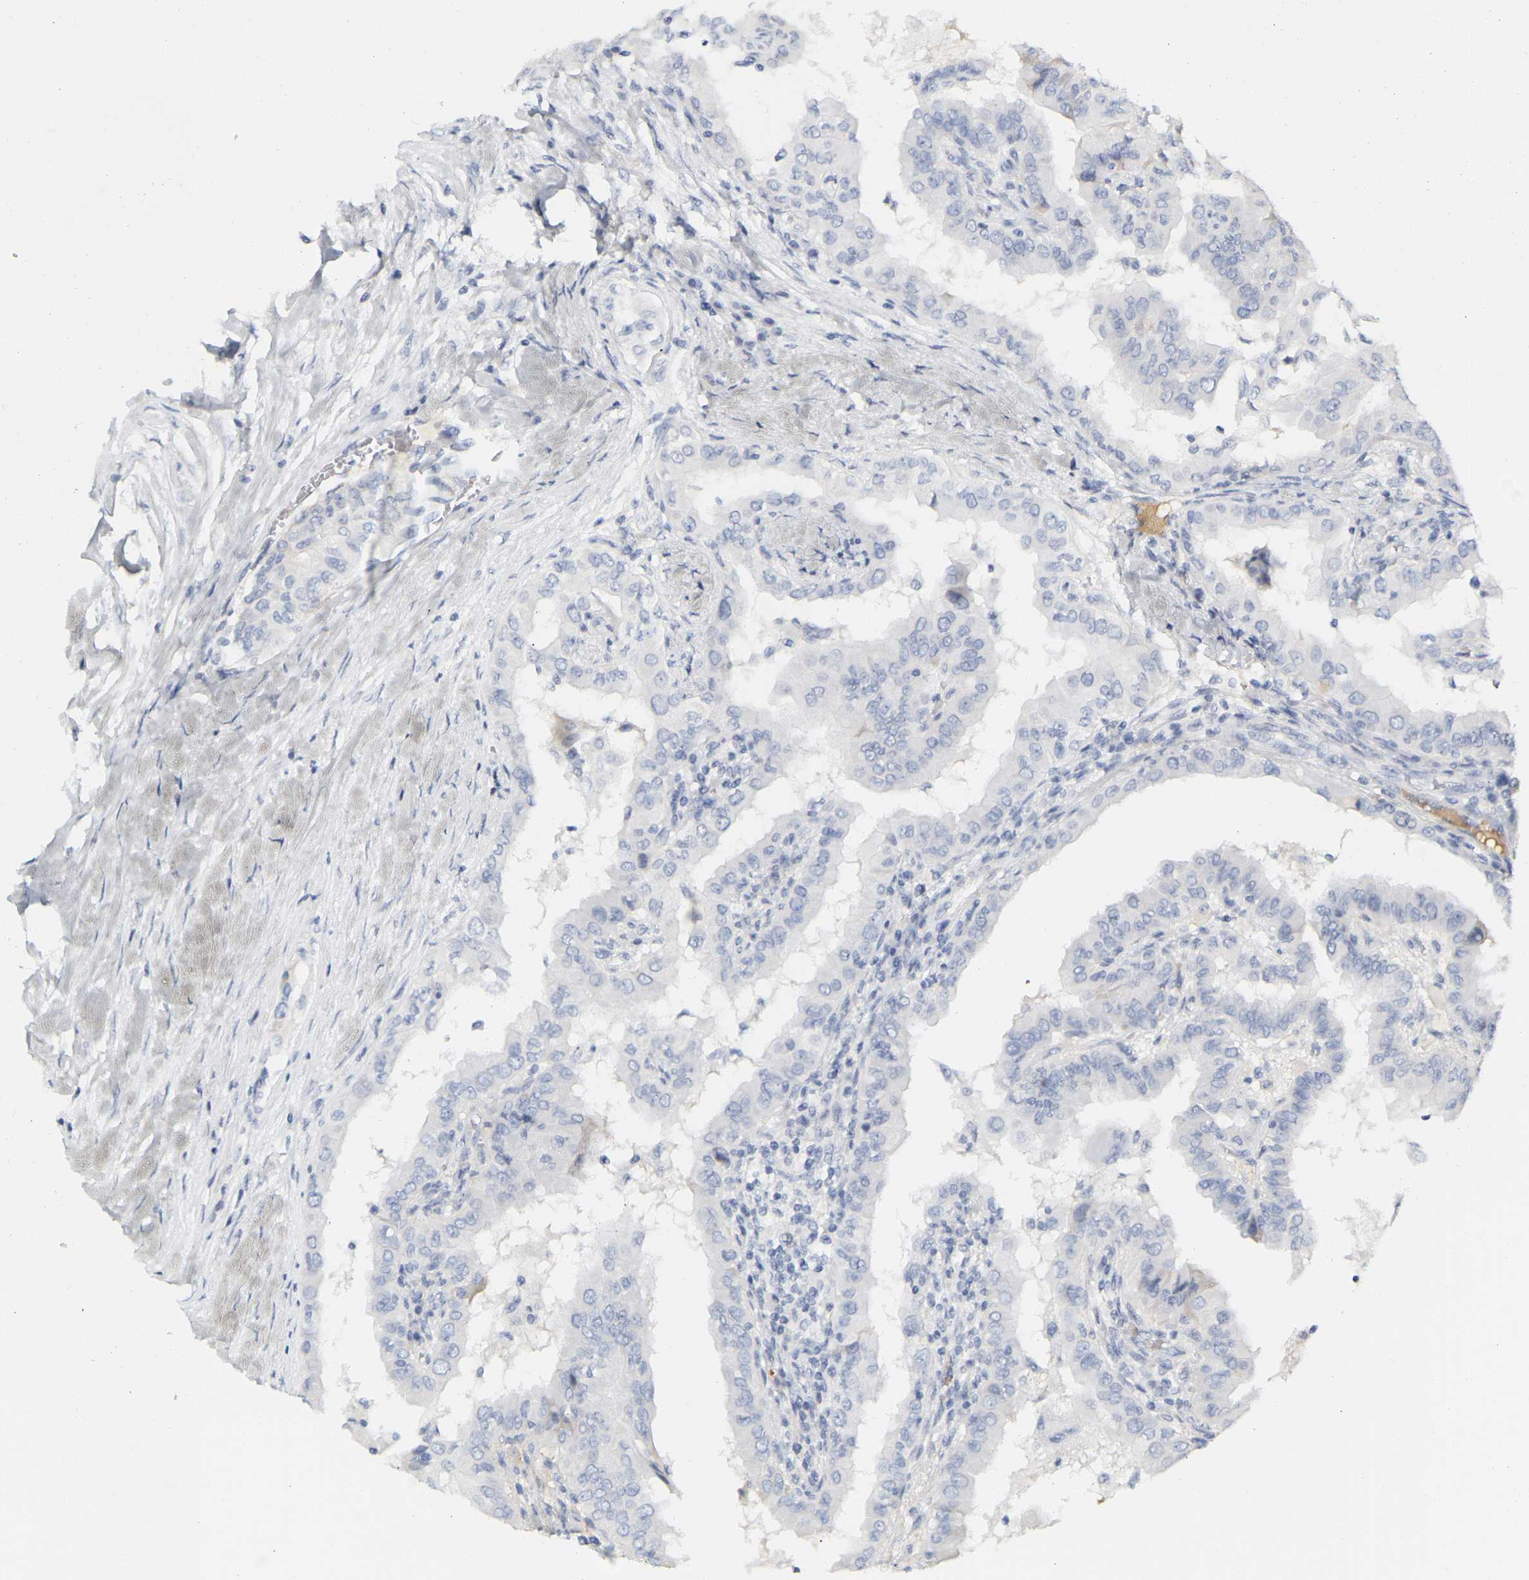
{"staining": {"intensity": "negative", "quantity": "none", "location": "none"}, "tissue": "thyroid cancer", "cell_type": "Tumor cells", "image_type": "cancer", "snomed": [{"axis": "morphology", "description": "Papillary adenocarcinoma, NOS"}, {"axis": "topography", "description": "Thyroid gland"}], "caption": "An IHC image of thyroid papillary adenocarcinoma is shown. There is no staining in tumor cells of thyroid papillary adenocarcinoma.", "gene": "GNAS", "patient": {"sex": "male", "age": 33}}